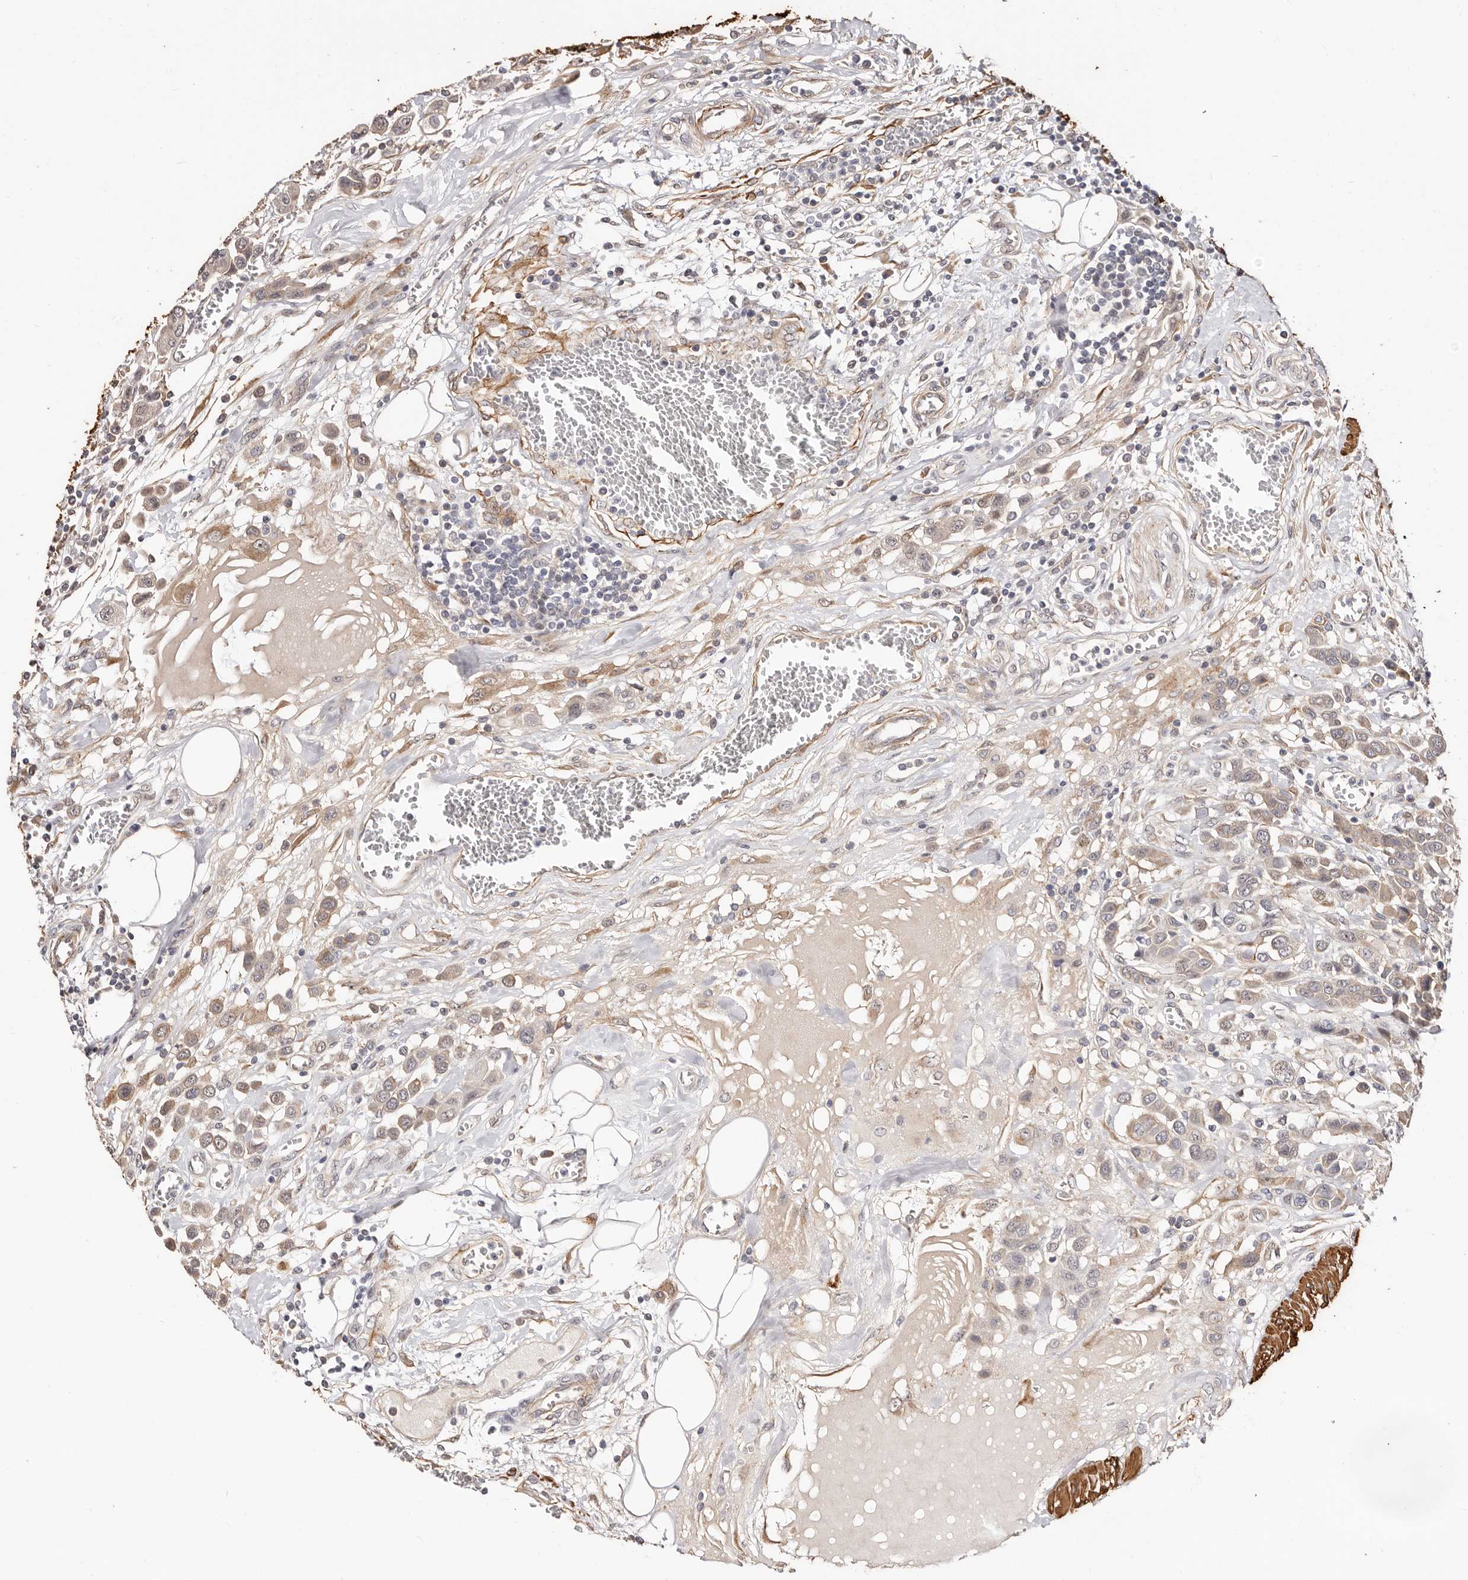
{"staining": {"intensity": "weak", "quantity": "25%-75%", "location": "cytoplasmic/membranous"}, "tissue": "urothelial cancer", "cell_type": "Tumor cells", "image_type": "cancer", "snomed": [{"axis": "morphology", "description": "Urothelial carcinoma, High grade"}, {"axis": "topography", "description": "Urinary bladder"}], "caption": "Immunohistochemistry (IHC) photomicrograph of human urothelial cancer stained for a protein (brown), which reveals low levels of weak cytoplasmic/membranous expression in about 25%-75% of tumor cells.", "gene": "TRIP13", "patient": {"sex": "male", "age": 50}}